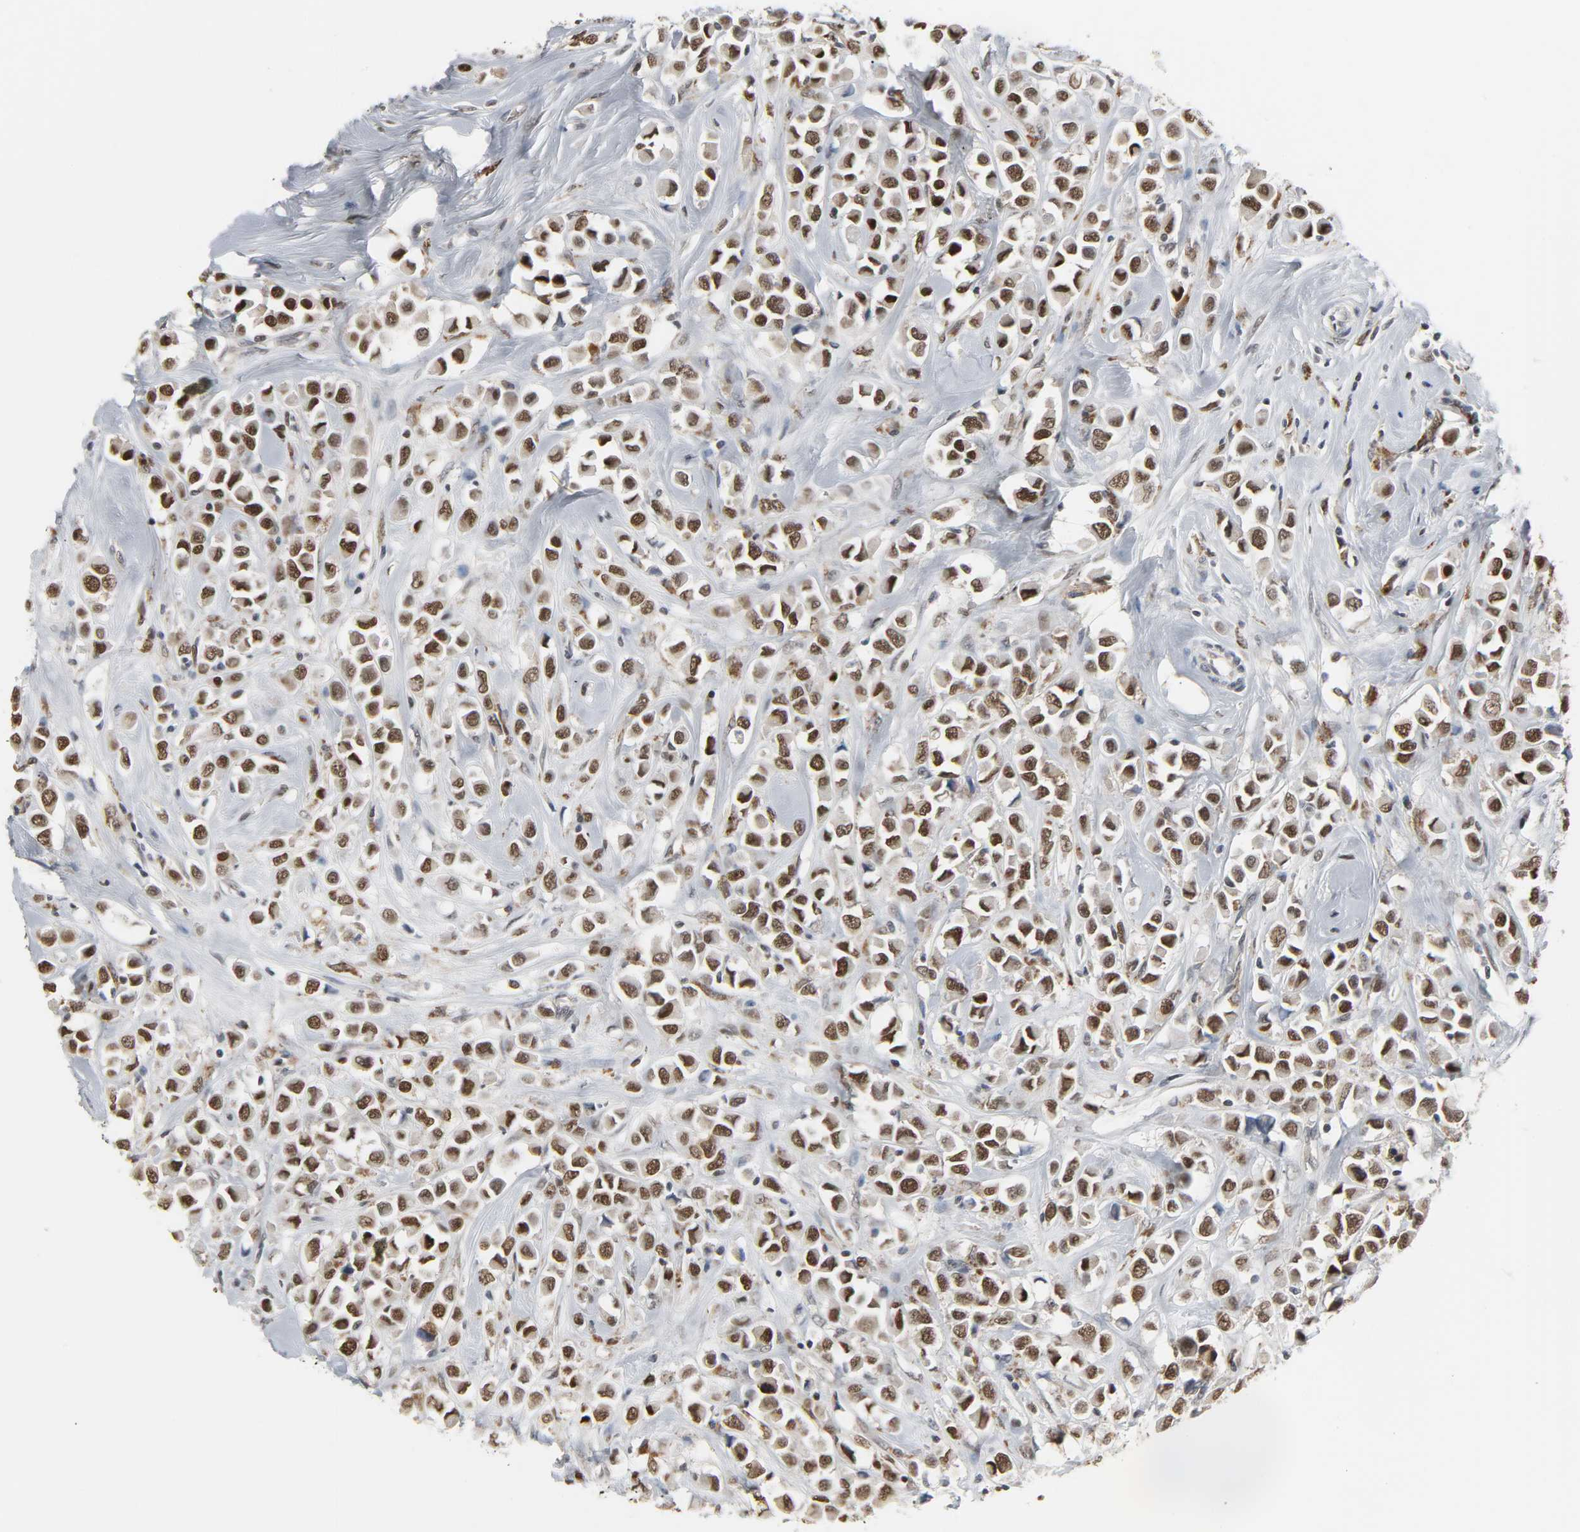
{"staining": {"intensity": "strong", "quantity": ">75%", "location": "nuclear"}, "tissue": "breast cancer", "cell_type": "Tumor cells", "image_type": "cancer", "snomed": [{"axis": "morphology", "description": "Duct carcinoma"}, {"axis": "topography", "description": "Breast"}], "caption": "DAB (3,3'-diaminobenzidine) immunohistochemical staining of breast cancer exhibits strong nuclear protein positivity in approximately >75% of tumor cells. (Brightfield microscopy of DAB IHC at high magnification).", "gene": "DAZAP1", "patient": {"sex": "female", "age": 61}}